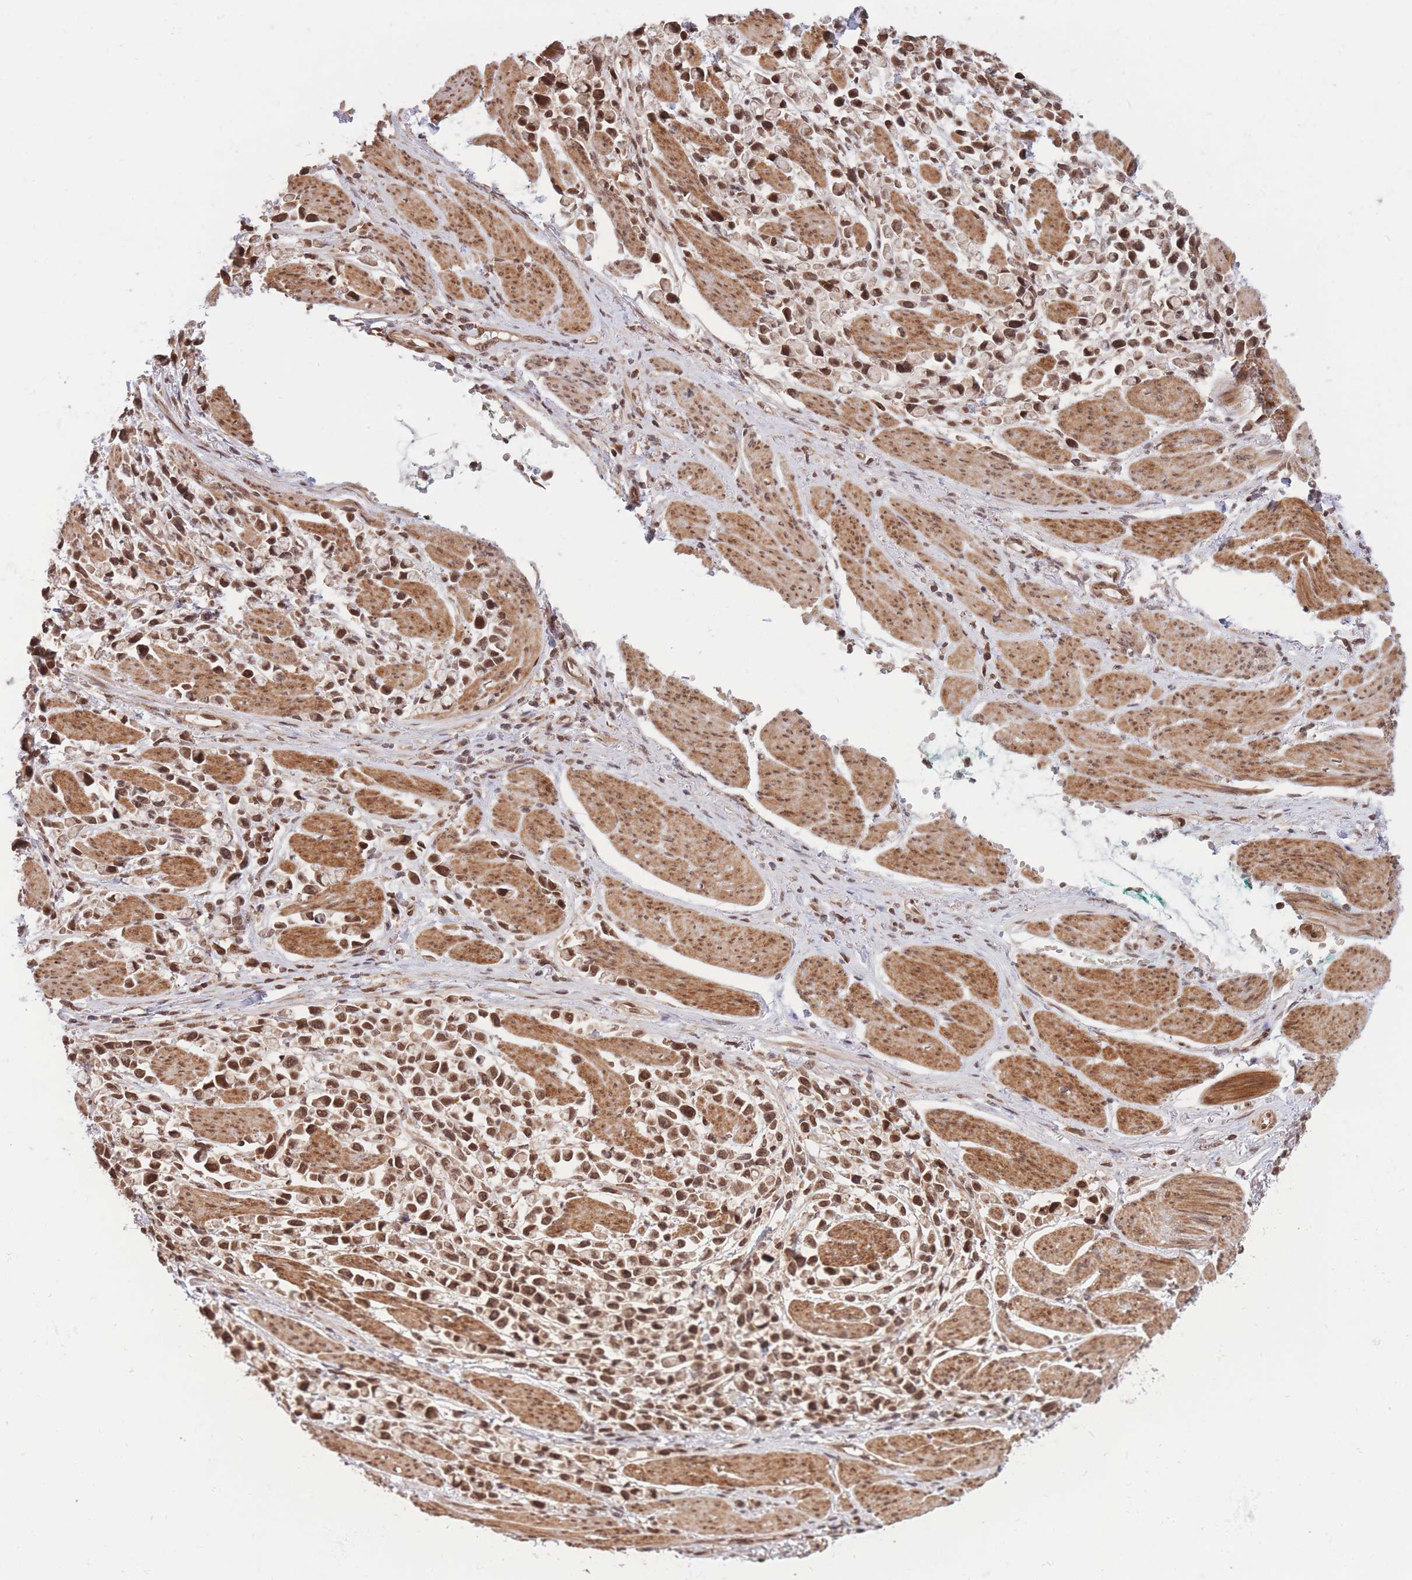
{"staining": {"intensity": "strong", "quantity": ">75%", "location": "nuclear"}, "tissue": "stomach cancer", "cell_type": "Tumor cells", "image_type": "cancer", "snomed": [{"axis": "morphology", "description": "Adenocarcinoma, NOS"}, {"axis": "topography", "description": "Stomach"}], "caption": "Protein staining of stomach cancer (adenocarcinoma) tissue demonstrates strong nuclear expression in about >75% of tumor cells.", "gene": "SRA1", "patient": {"sex": "female", "age": 81}}